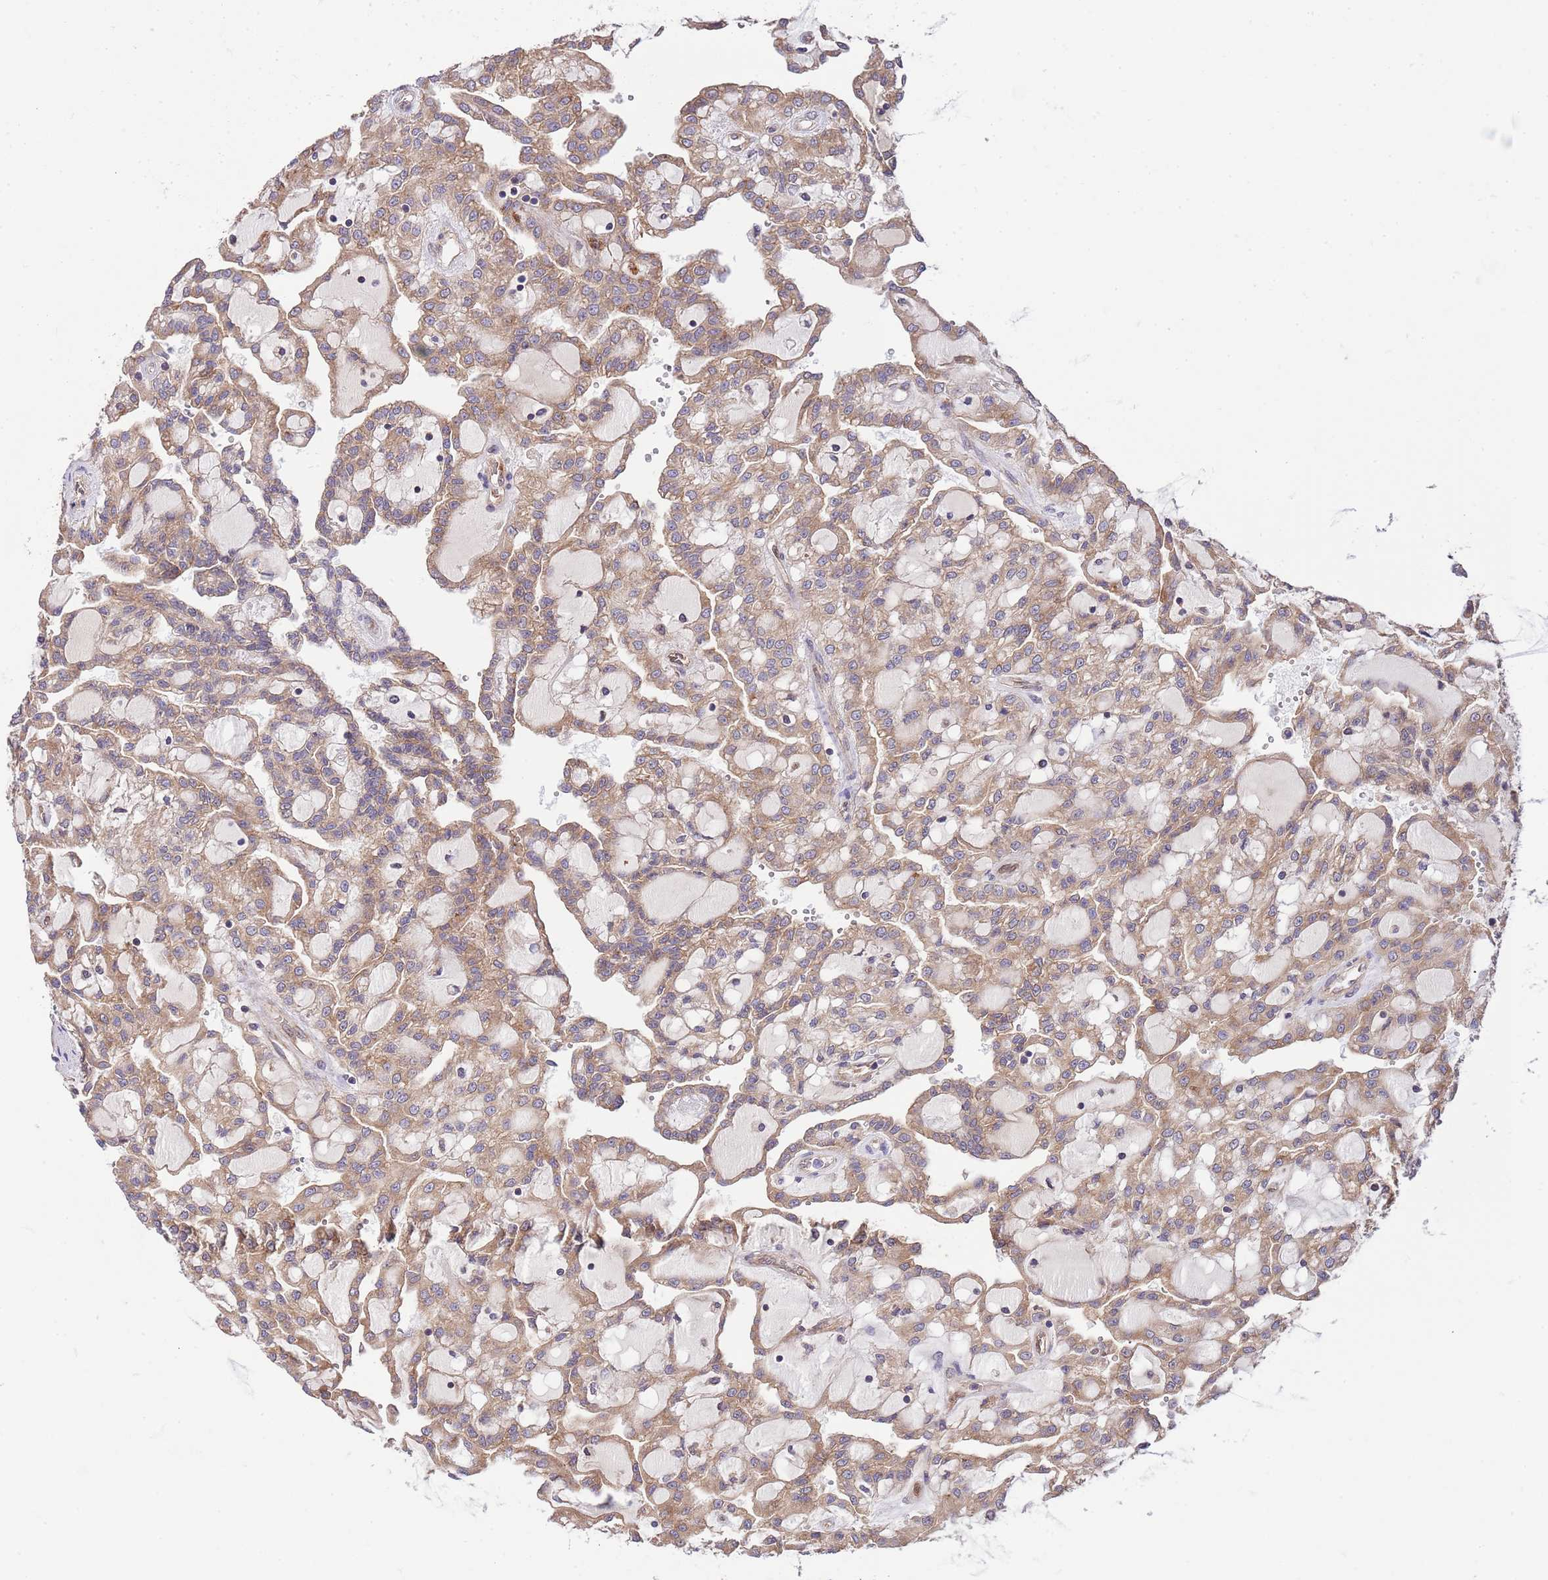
{"staining": {"intensity": "moderate", "quantity": ">75%", "location": "cytoplasmic/membranous"}, "tissue": "renal cancer", "cell_type": "Tumor cells", "image_type": "cancer", "snomed": [{"axis": "morphology", "description": "Adenocarcinoma, NOS"}, {"axis": "topography", "description": "Kidney"}], "caption": "Immunohistochemical staining of human renal cancer demonstrates moderate cytoplasmic/membranous protein expression in about >75% of tumor cells.", "gene": "DONSON", "patient": {"sex": "male", "age": 63}}